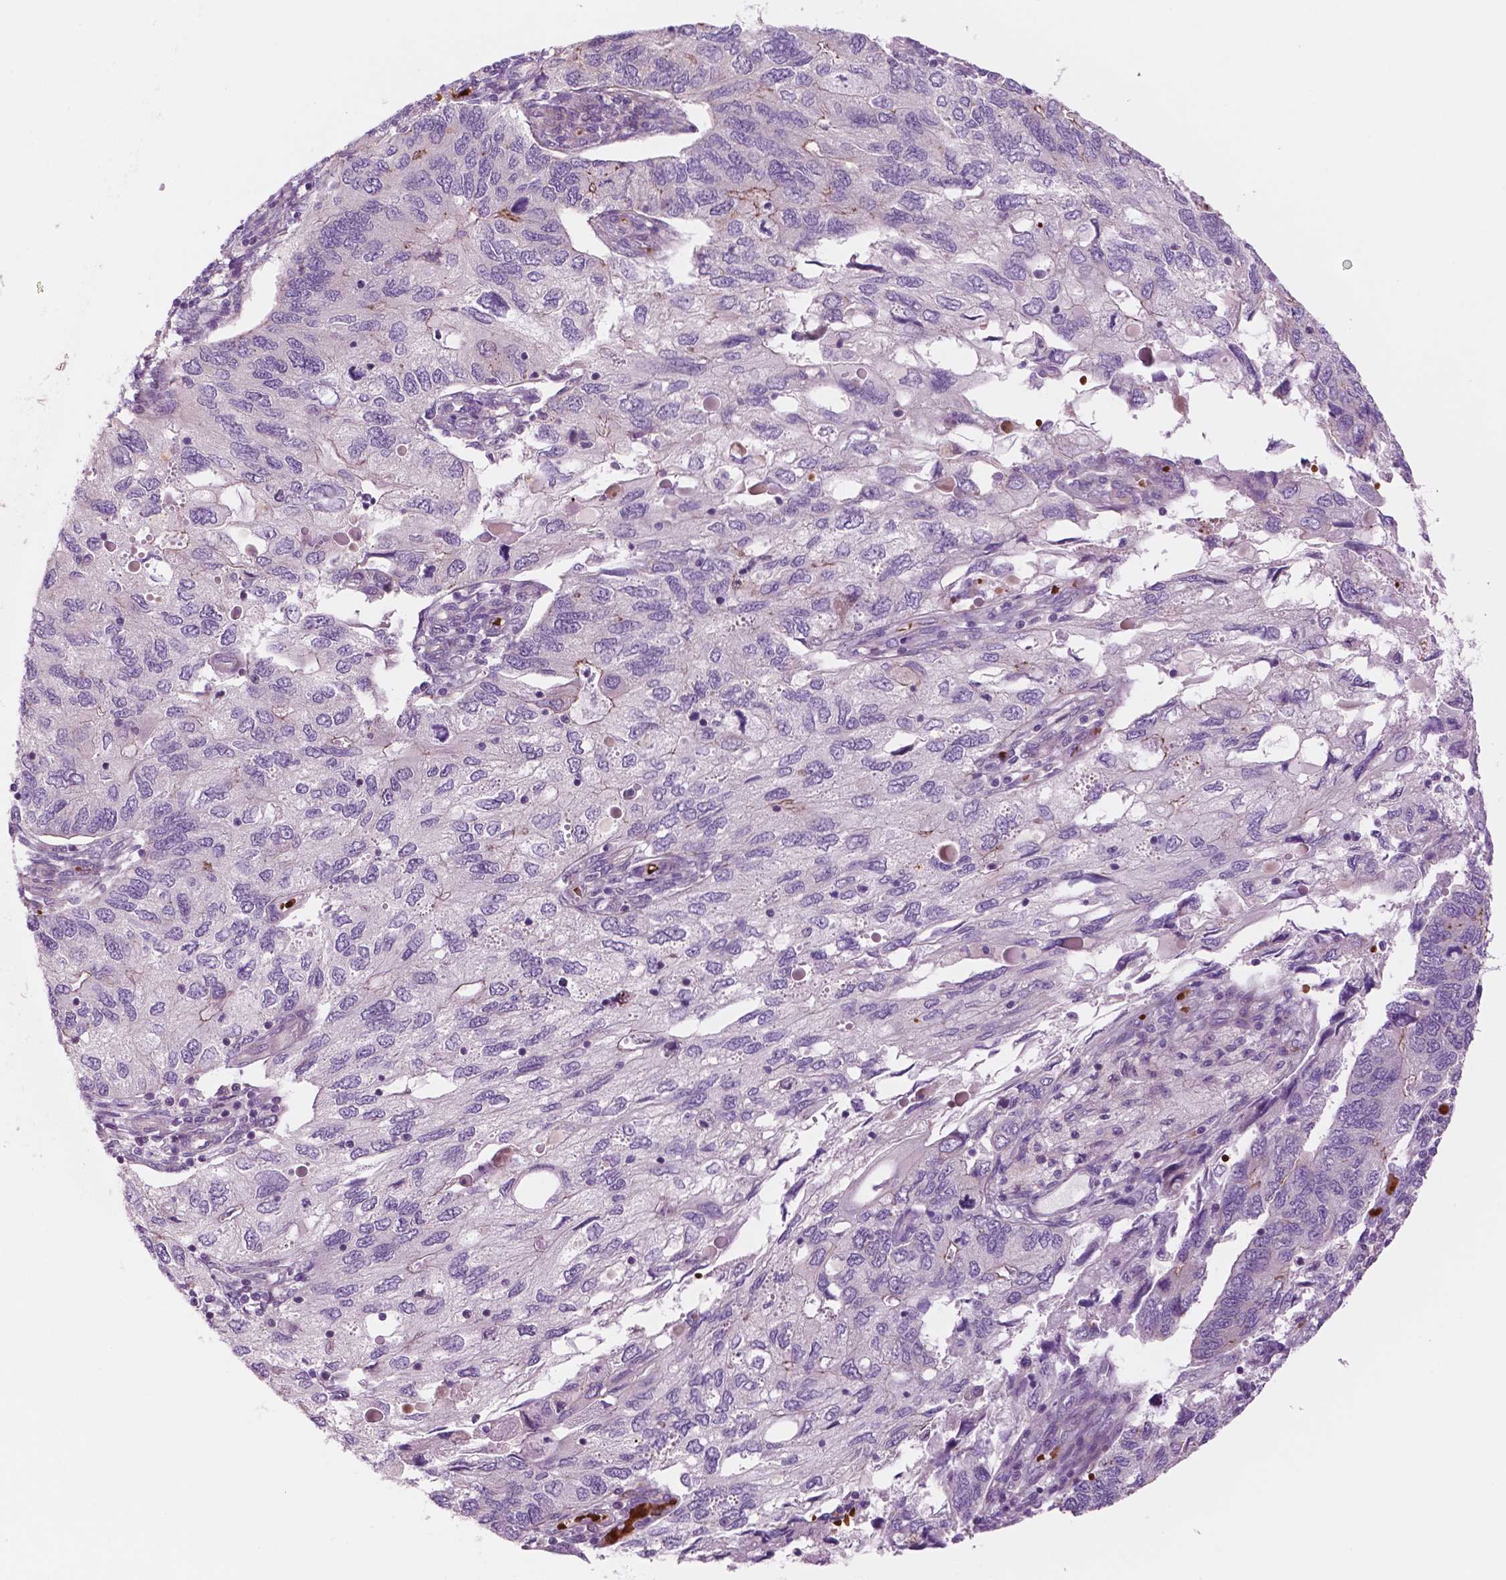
{"staining": {"intensity": "negative", "quantity": "none", "location": "none"}, "tissue": "endometrial cancer", "cell_type": "Tumor cells", "image_type": "cancer", "snomed": [{"axis": "morphology", "description": "Carcinoma, NOS"}, {"axis": "topography", "description": "Uterus"}], "caption": "This is an IHC photomicrograph of endometrial cancer (carcinoma). There is no expression in tumor cells.", "gene": "RND3", "patient": {"sex": "female", "age": 76}}